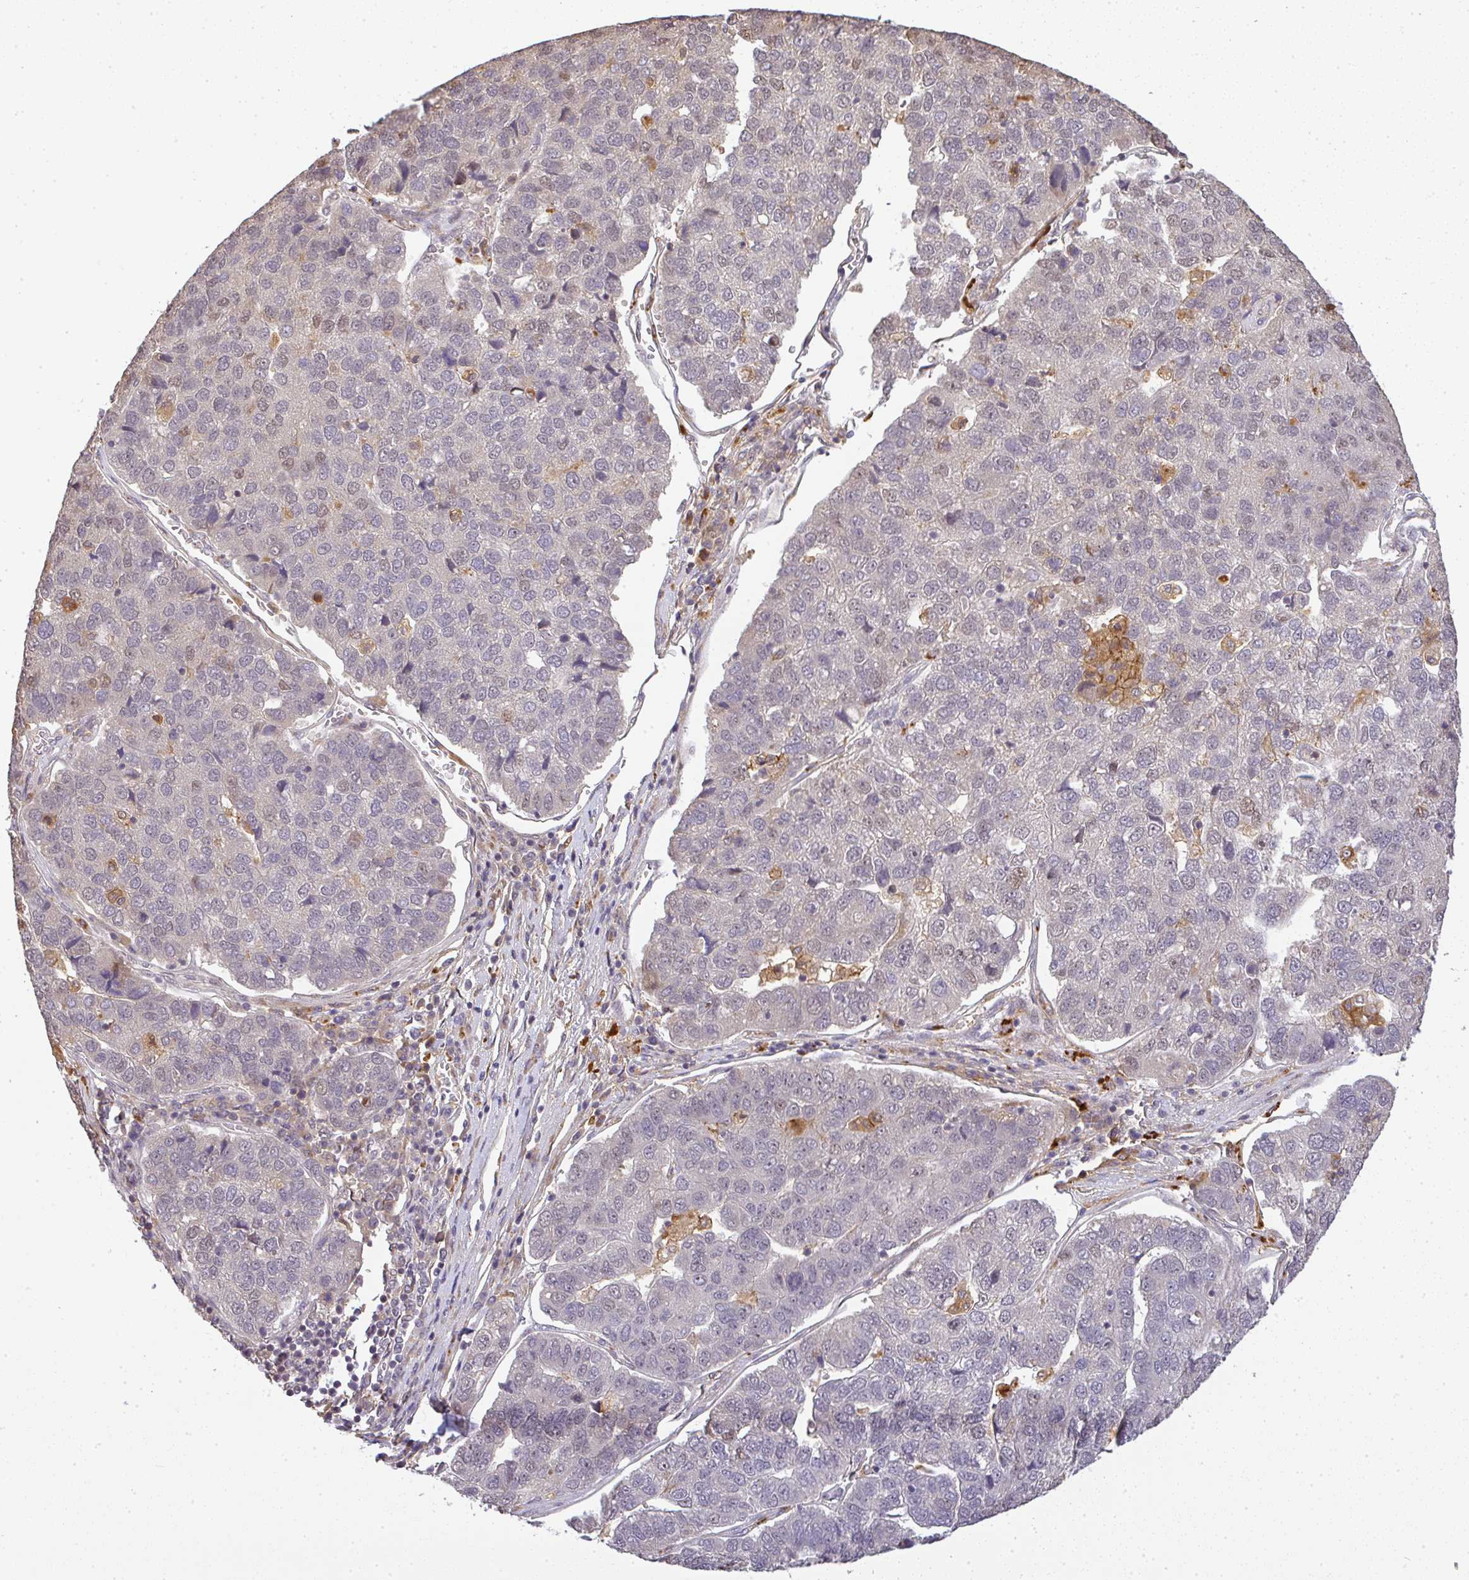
{"staining": {"intensity": "negative", "quantity": "none", "location": "none"}, "tissue": "pancreatic cancer", "cell_type": "Tumor cells", "image_type": "cancer", "snomed": [{"axis": "morphology", "description": "Adenocarcinoma, NOS"}, {"axis": "topography", "description": "Pancreas"}], "caption": "The IHC histopathology image has no significant expression in tumor cells of pancreatic cancer tissue.", "gene": "FAM153A", "patient": {"sex": "female", "age": 61}}